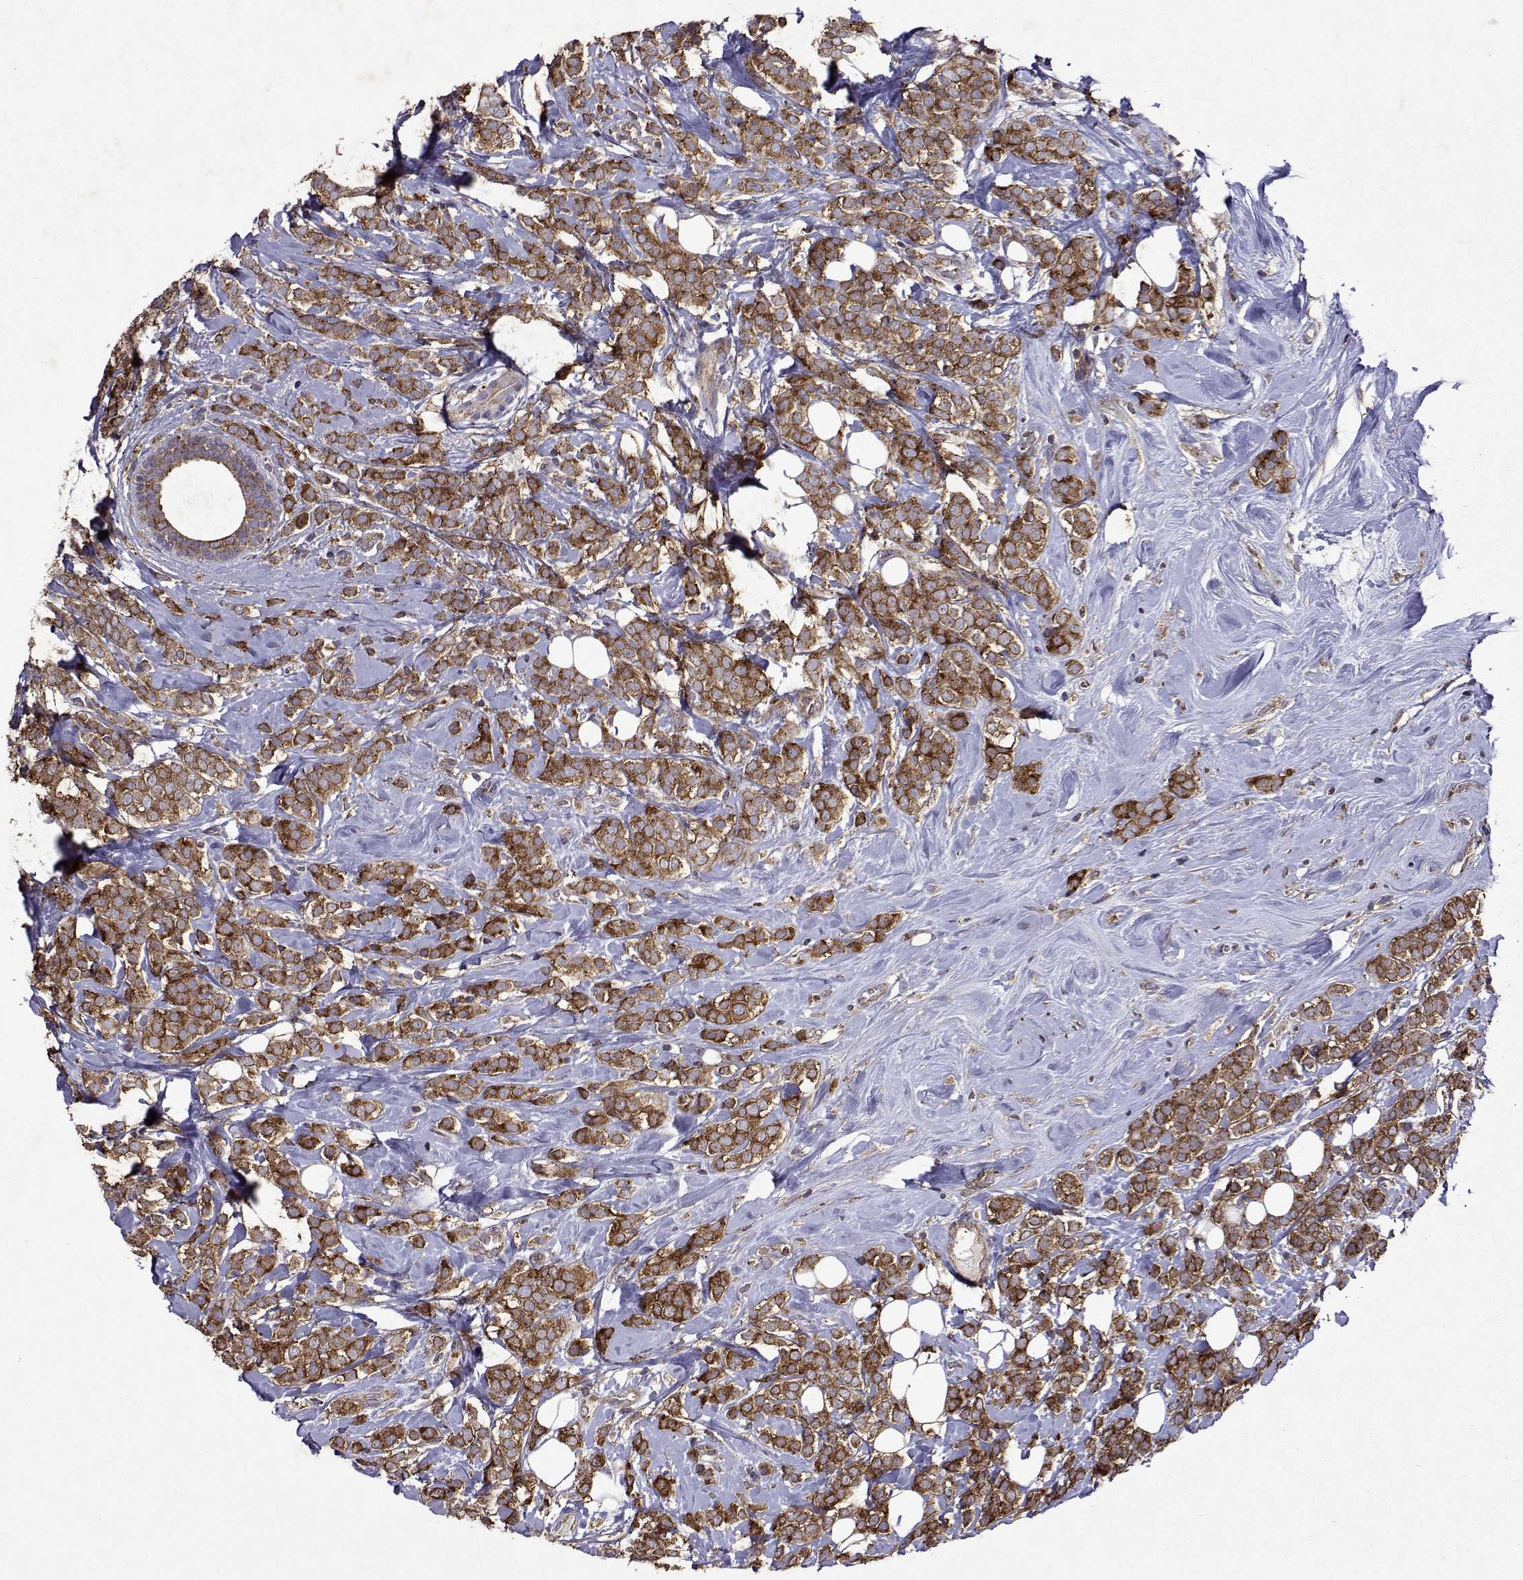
{"staining": {"intensity": "moderate", "quantity": ">75%", "location": "cytoplasmic/membranous"}, "tissue": "breast cancer", "cell_type": "Tumor cells", "image_type": "cancer", "snomed": [{"axis": "morphology", "description": "Lobular carcinoma"}, {"axis": "topography", "description": "Breast"}], "caption": "Immunohistochemical staining of breast cancer displays medium levels of moderate cytoplasmic/membranous protein positivity in approximately >75% of tumor cells.", "gene": "TARBP2", "patient": {"sex": "female", "age": 49}}